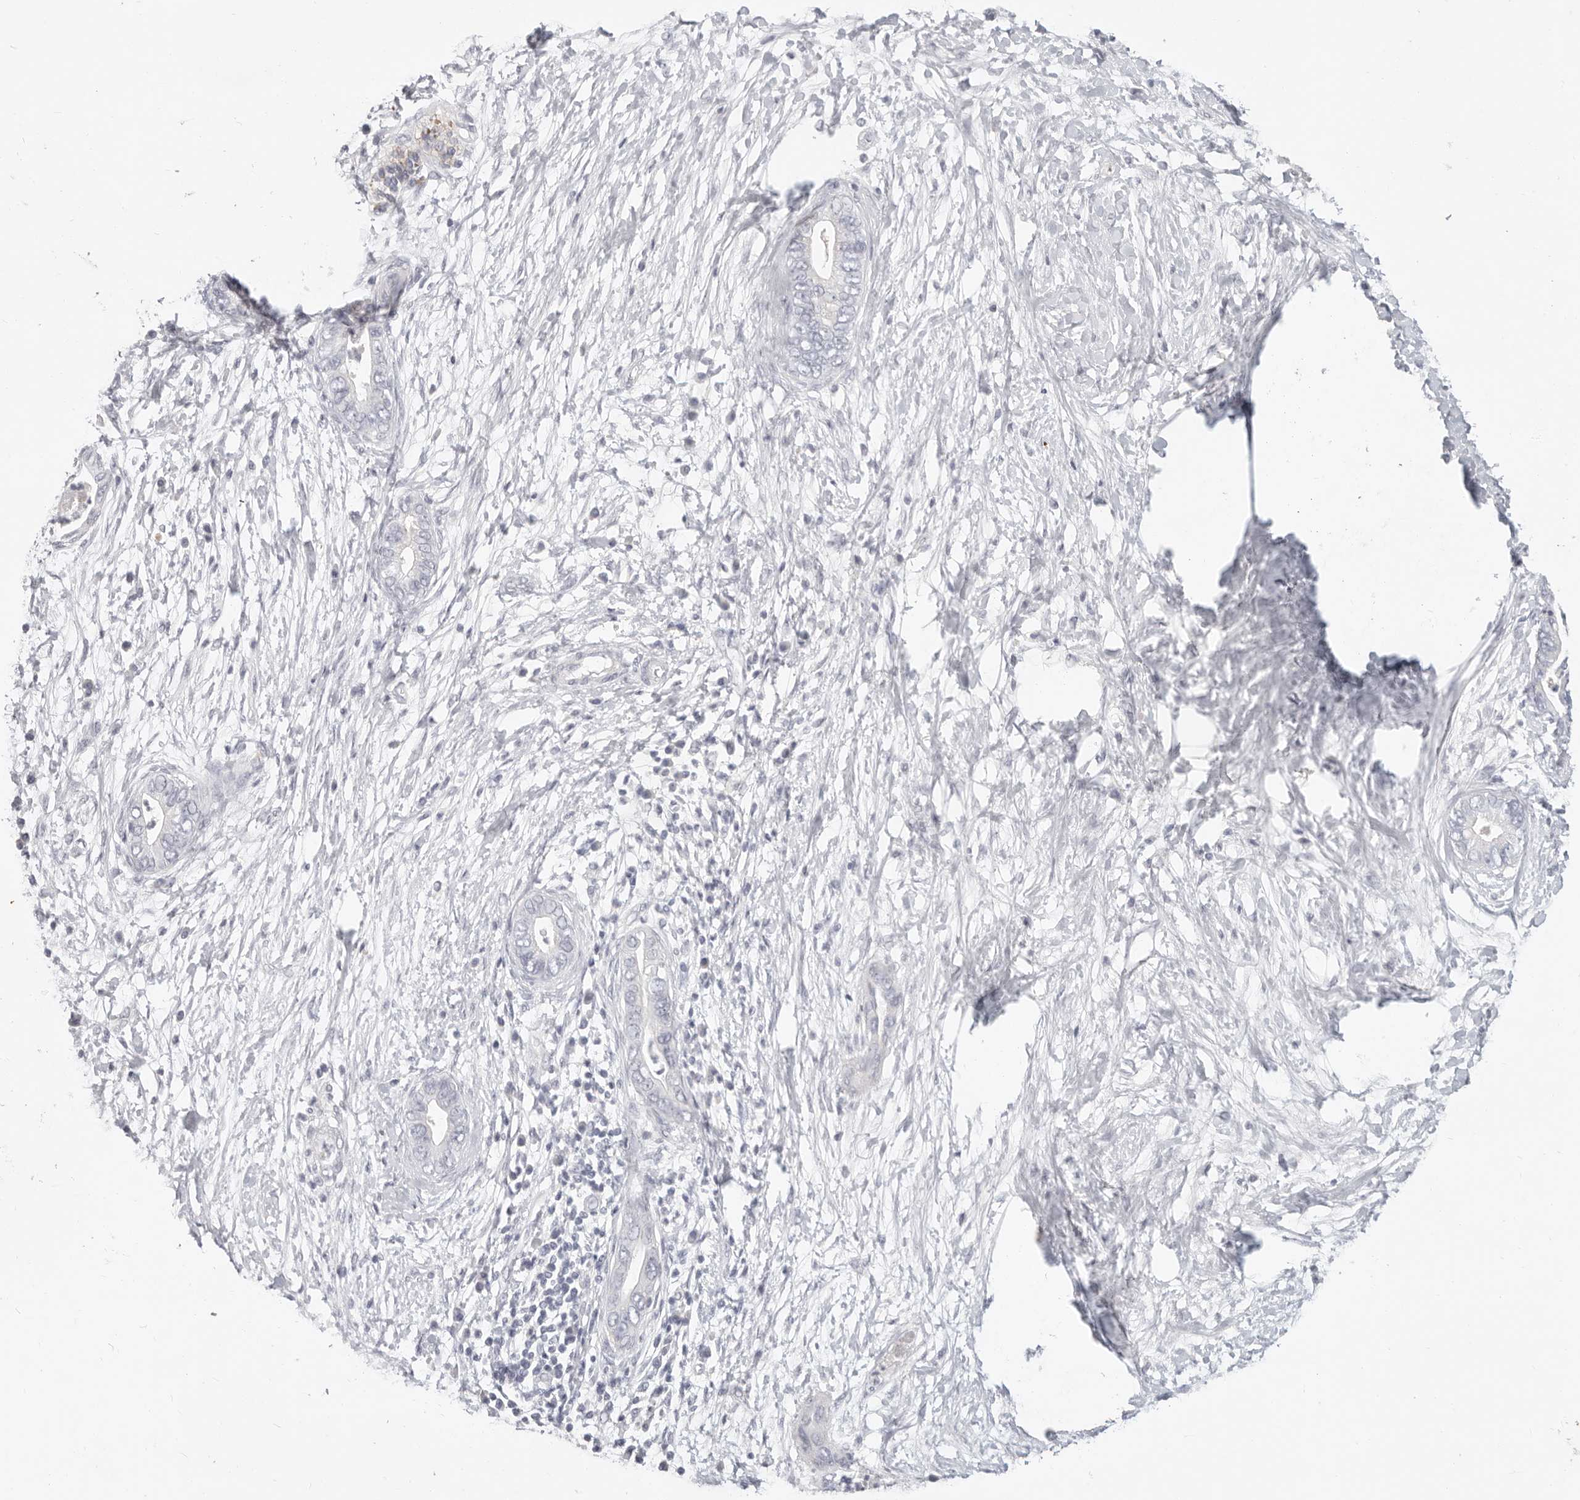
{"staining": {"intensity": "negative", "quantity": "none", "location": "none"}, "tissue": "pancreatic cancer", "cell_type": "Tumor cells", "image_type": "cancer", "snomed": [{"axis": "morphology", "description": "Adenocarcinoma, NOS"}, {"axis": "topography", "description": "Pancreas"}], "caption": "IHC image of human pancreatic adenocarcinoma stained for a protein (brown), which reveals no expression in tumor cells.", "gene": "TMEM63B", "patient": {"sex": "male", "age": 75}}